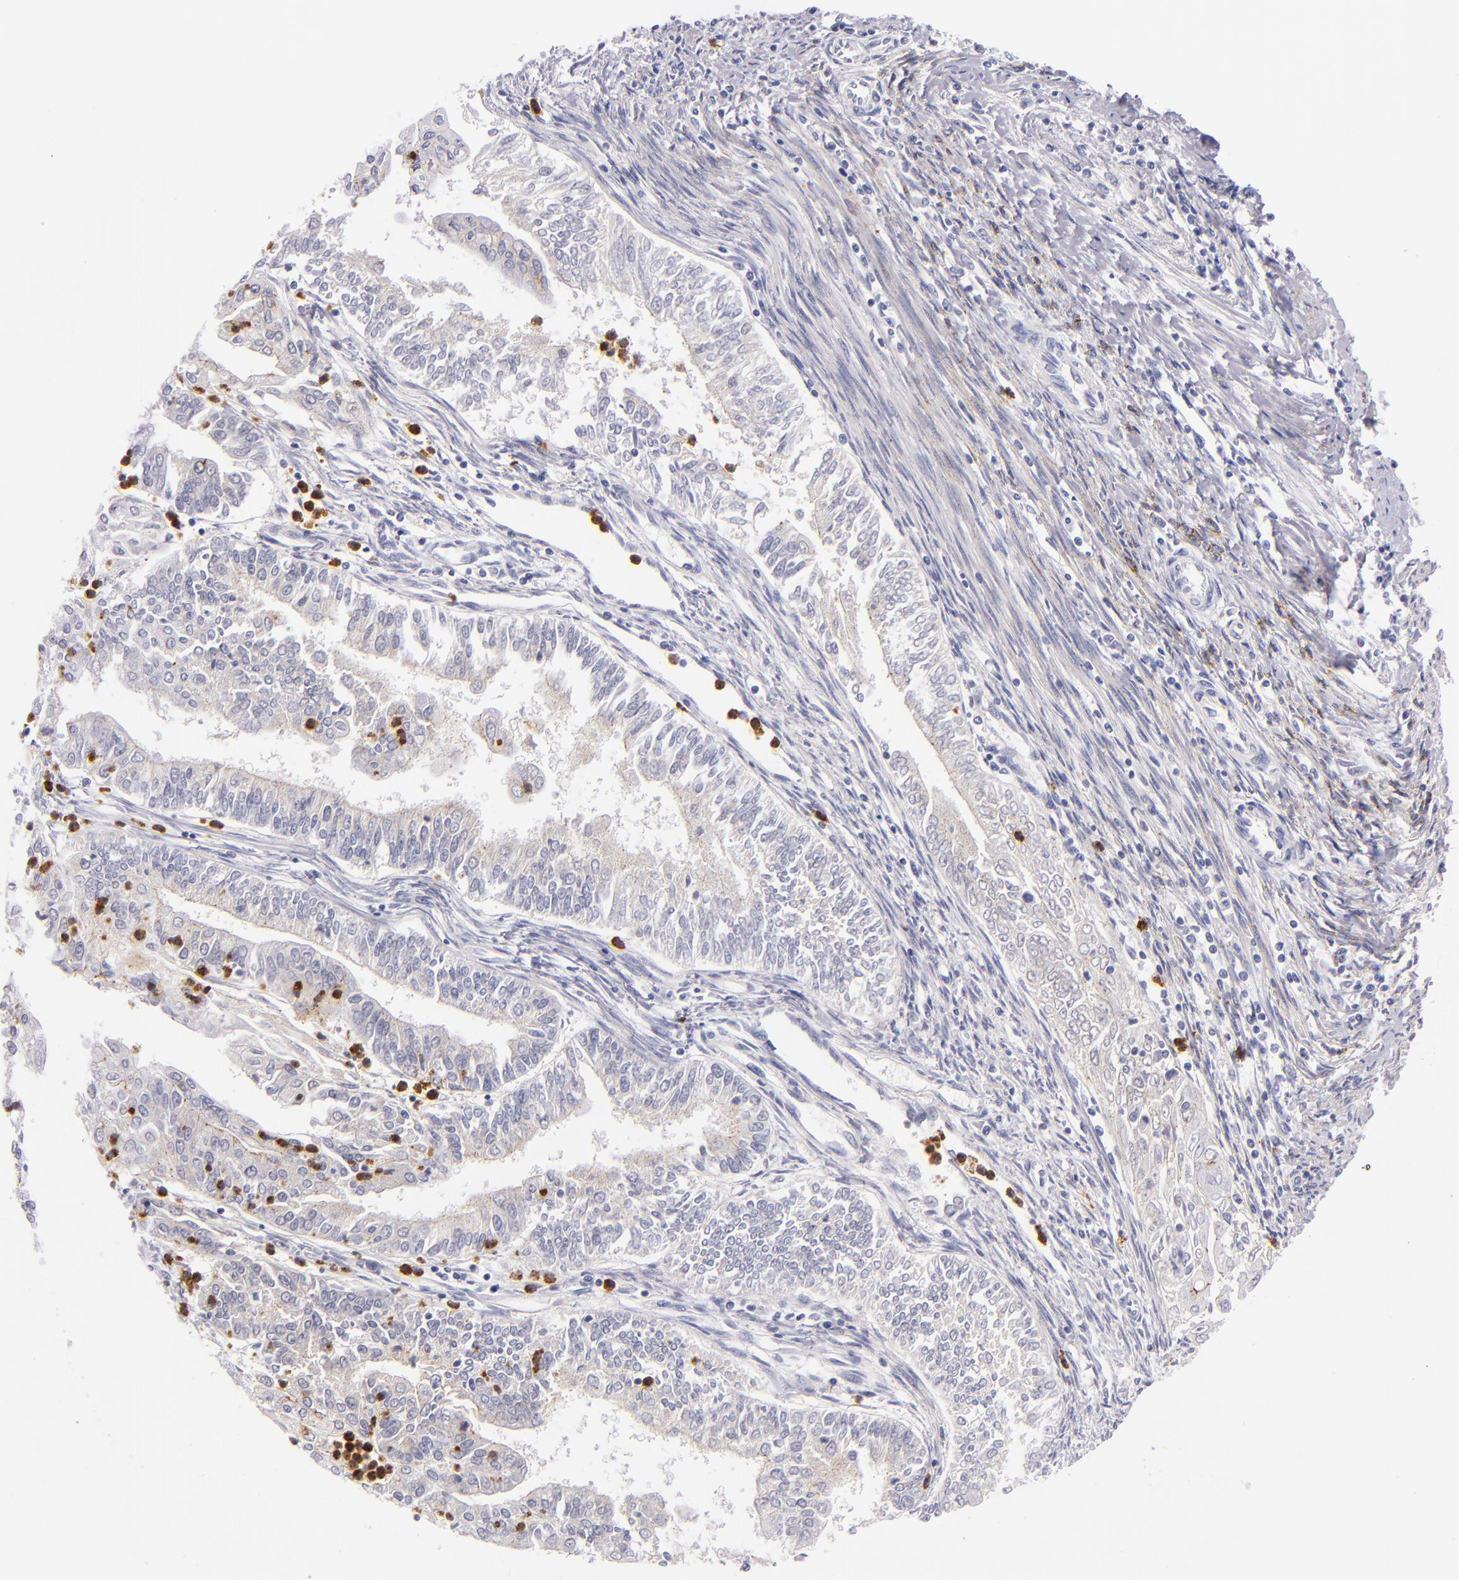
{"staining": {"intensity": "weak", "quantity": "<25%", "location": "cytoplasmic/membranous"}, "tissue": "endometrial cancer", "cell_type": "Tumor cells", "image_type": "cancer", "snomed": [{"axis": "morphology", "description": "Adenocarcinoma, NOS"}, {"axis": "topography", "description": "Endometrium"}], "caption": "The micrograph demonstrates no significant staining in tumor cells of endometrial cancer (adenocarcinoma). (Stains: DAB immunohistochemistry (IHC) with hematoxylin counter stain, Microscopy: brightfield microscopy at high magnification).", "gene": "CDH3", "patient": {"sex": "female", "age": 75}}